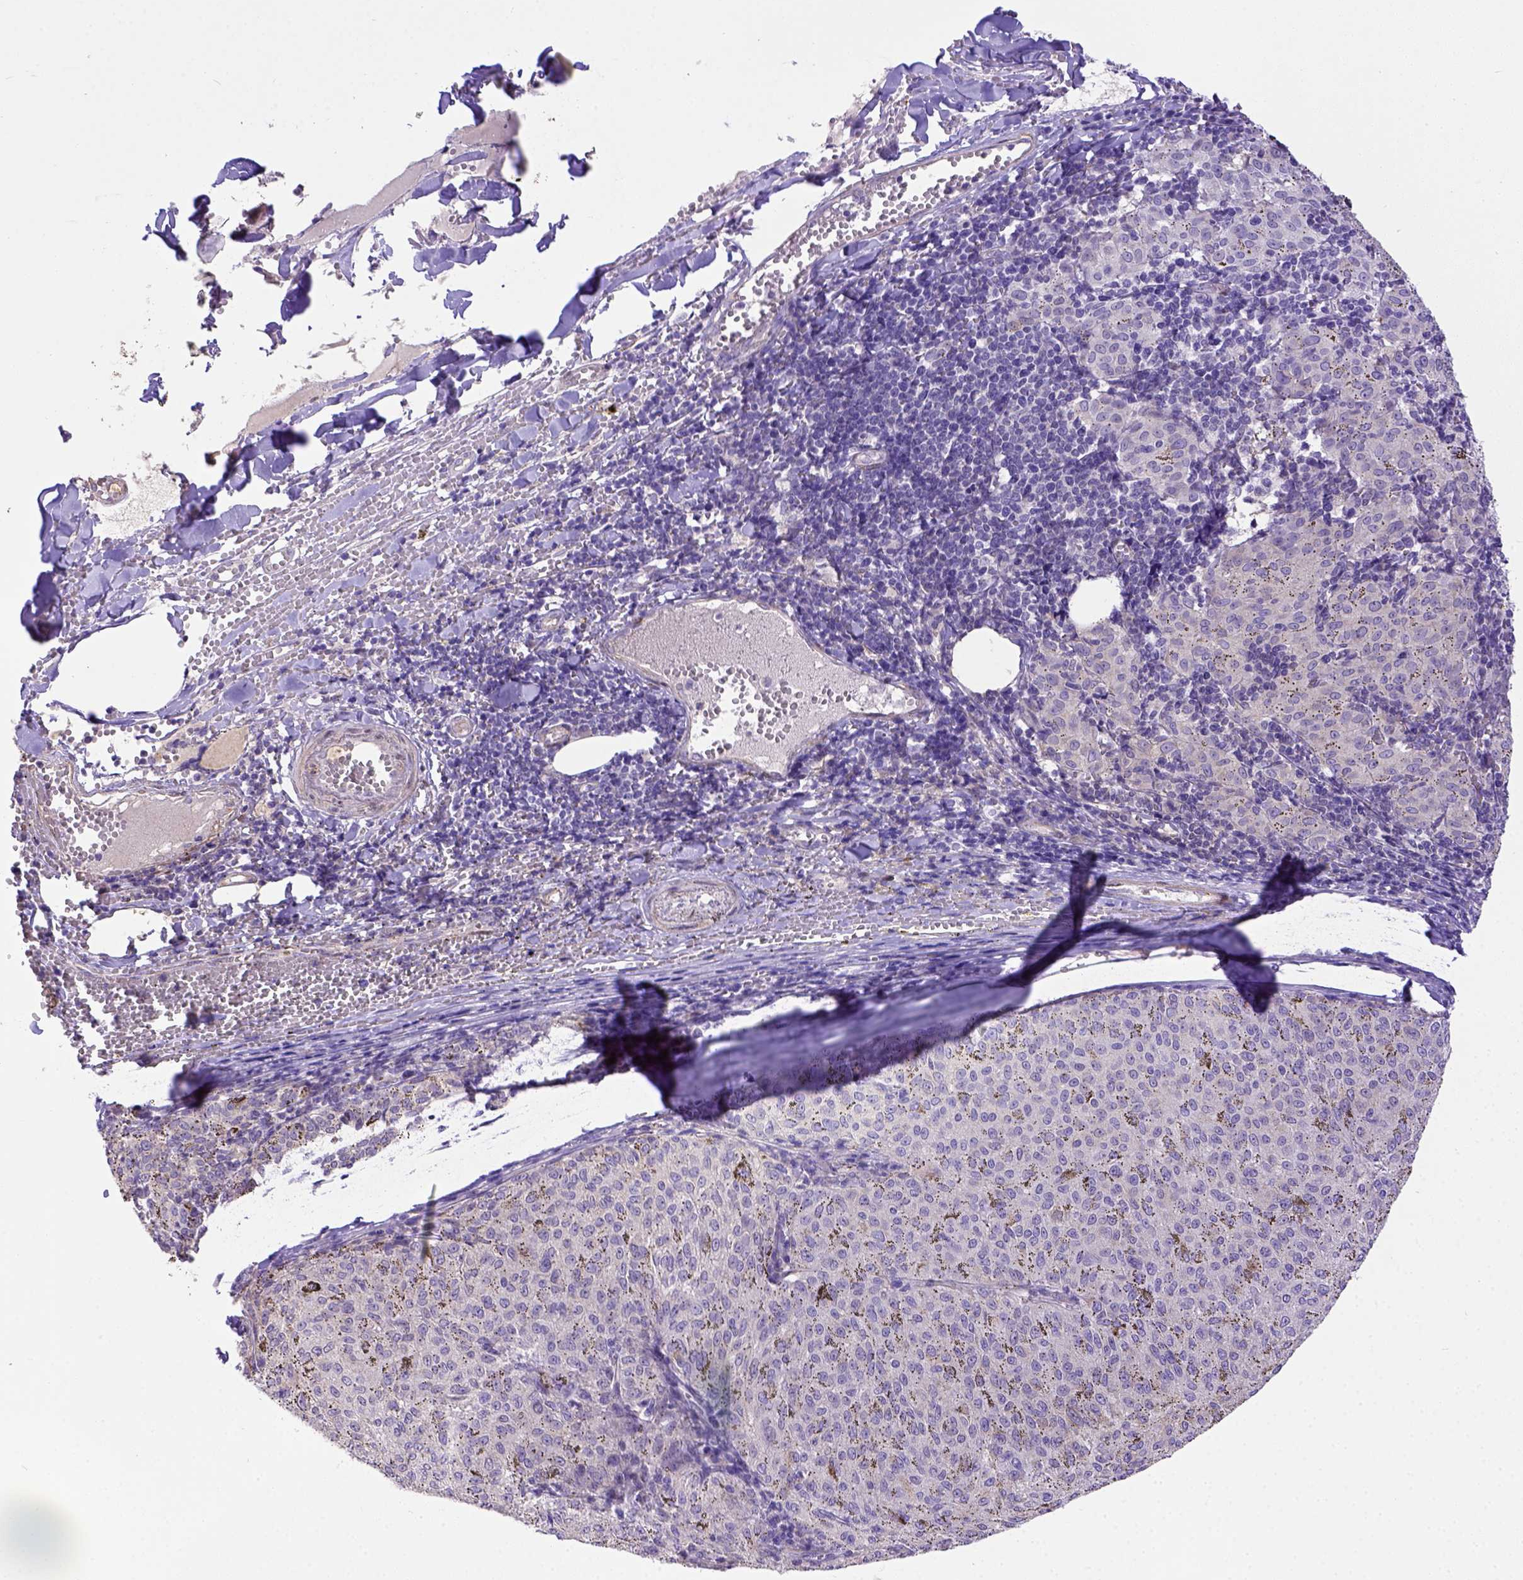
{"staining": {"intensity": "negative", "quantity": "none", "location": "none"}, "tissue": "melanoma", "cell_type": "Tumor cells", "image_type": "cancer", "snomed": [{"axis": "morphology", "description": "Malignant melanoma, NOS"}, {"axis": "topography", "description": "Skin"}], "caption": "The immunohistochemistry (IHC) micrograph has no significant expression in tumor cells of malignant melanoma tissue. (Stains: DAB (3,3'-diaminobenzidine) IHC with hematoxylin counter stain, Microscopy: brightfield microscopy at high magnification).", "gene": "BTN1A1", "patient": {"sex": "female", "age": 72}}